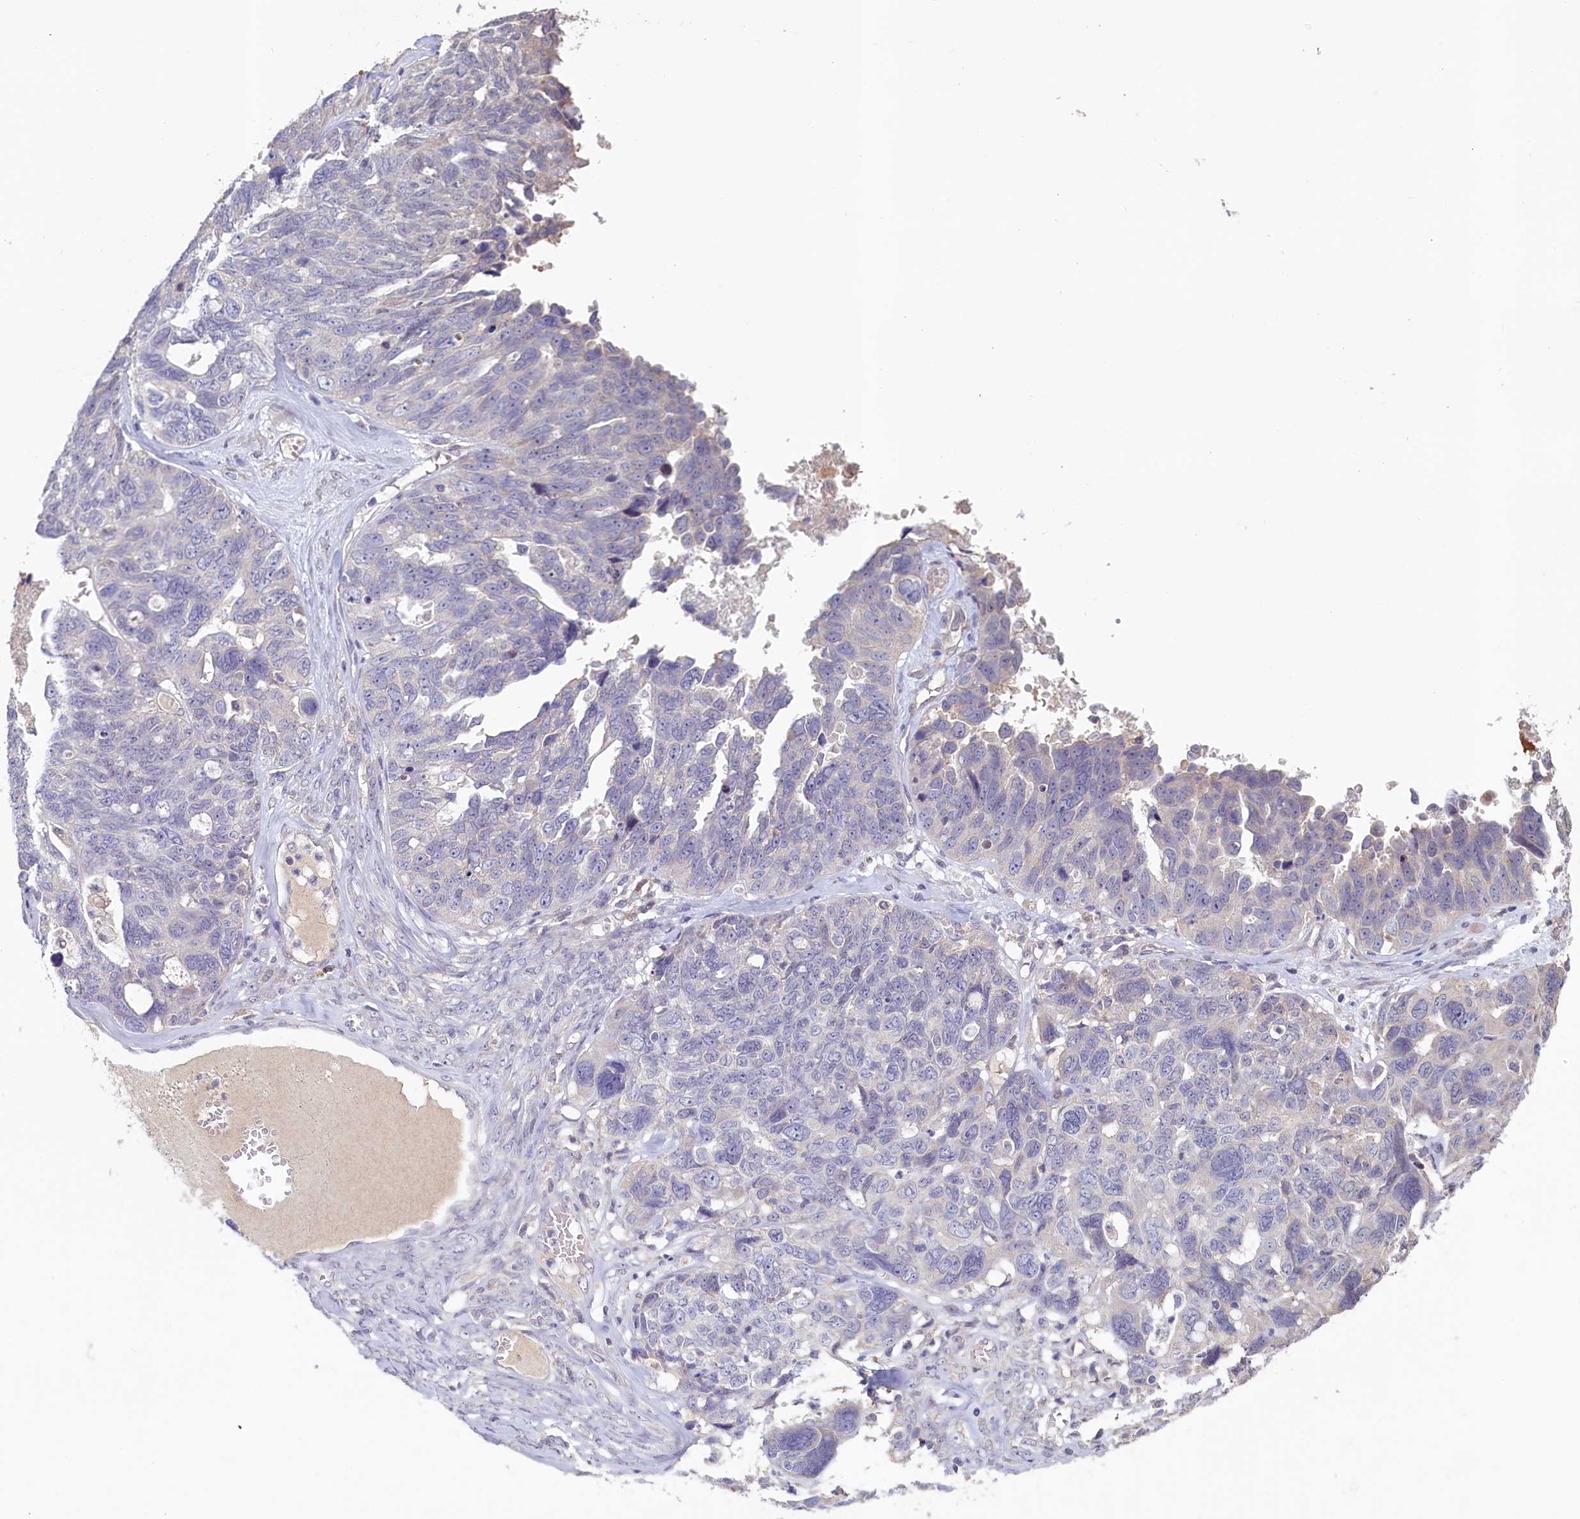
{"staining": {"intensity": "negative", "quantity": "none", "location": "none"}, "tissue": "ovarian cancer", "cell_type": "Tumor cells", "image_type": "cancer", "snomed": [{"axis": "morphology", "description": "Cystadenocarcinoma, serous, NOS"}, {"axis": "topography", "description": "Ovary"}], "caption": "Histopathology image shows no protein expression in tumor cells of ovarian cancer tissue.", "gene": "ATF7IP2", "patient": {"sex": "female", "age": 79}}